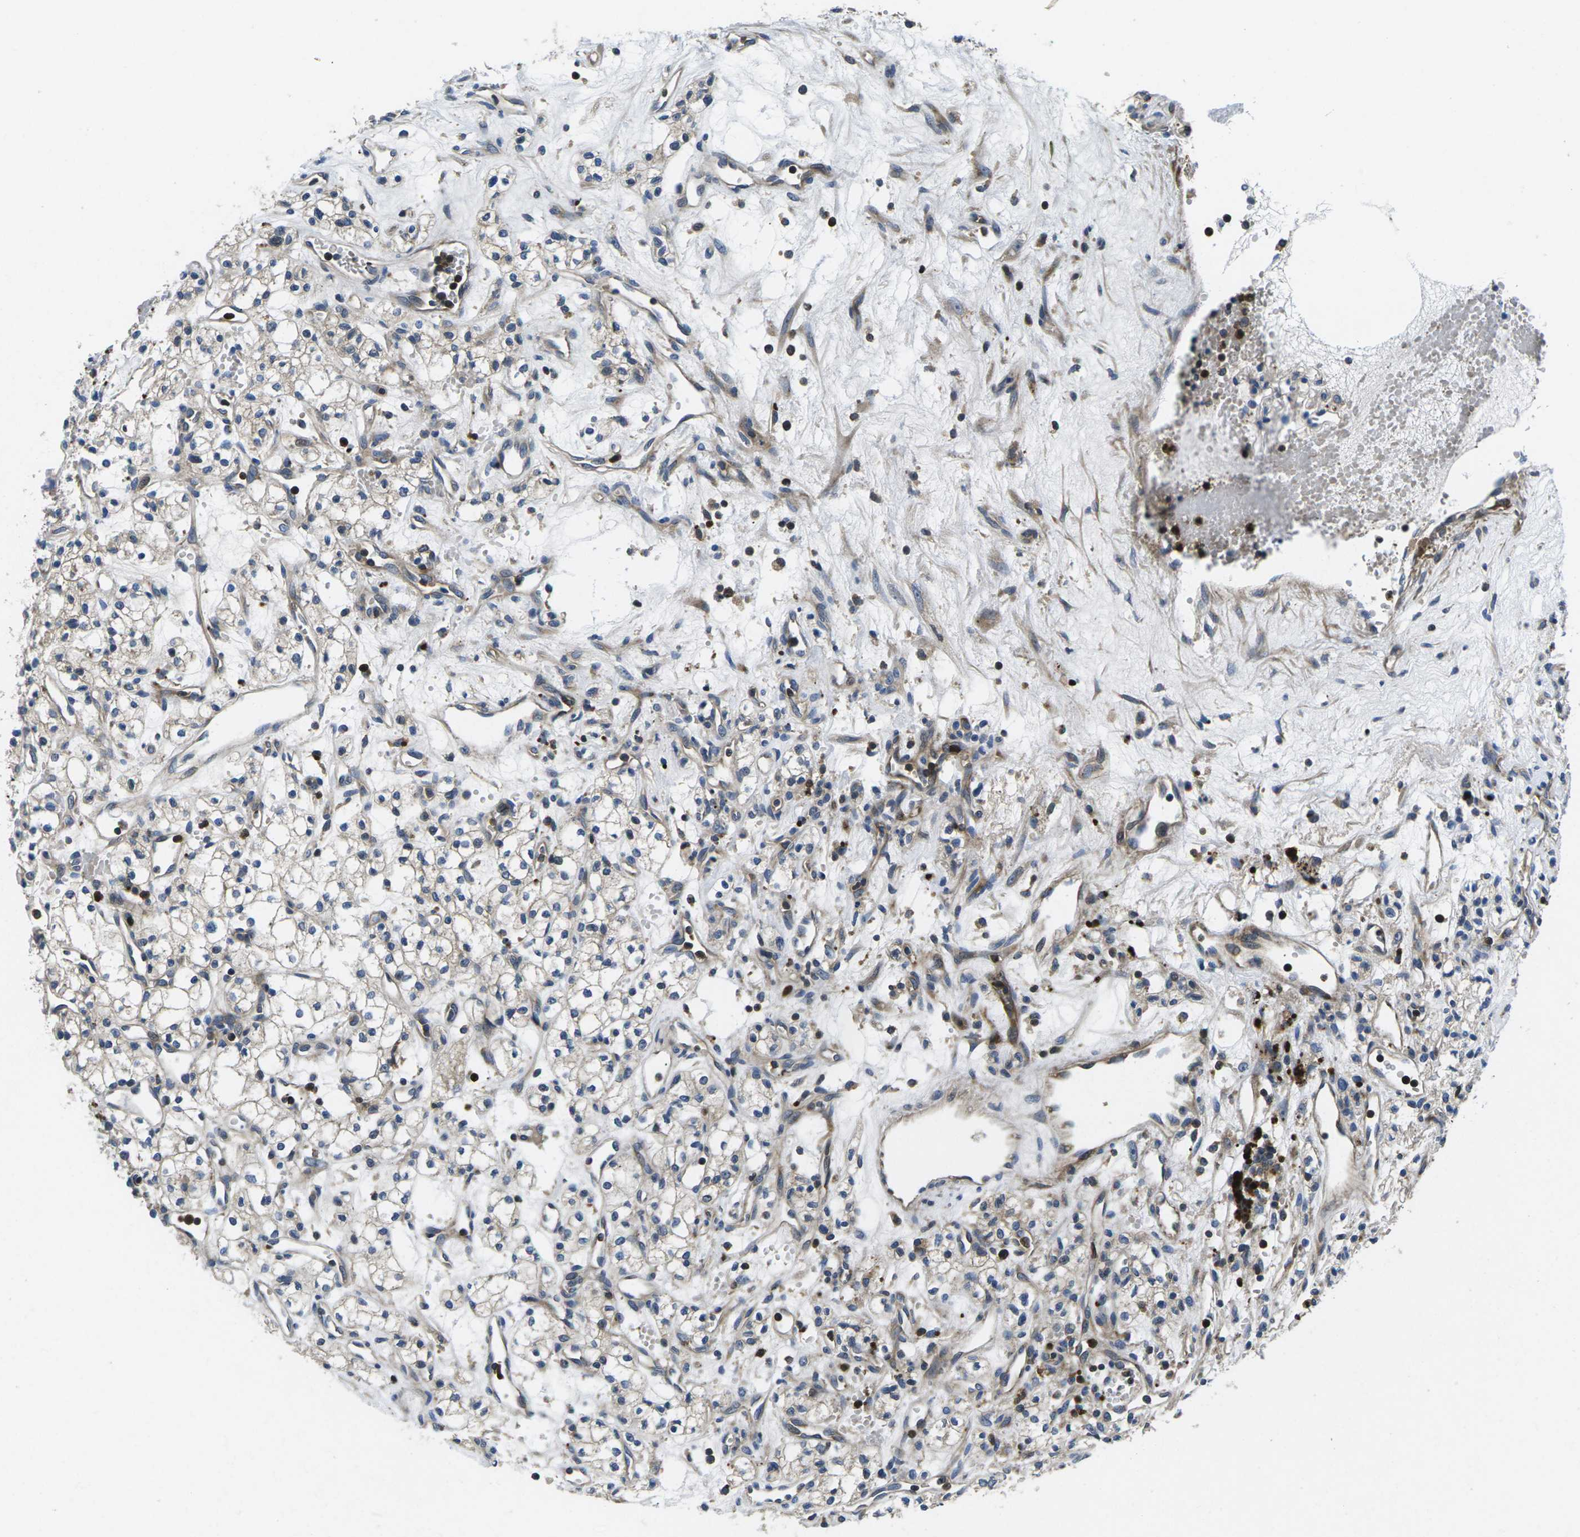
{"staining": {"intensity": "negative", "quantity": "none", "location": "none"}, "tissue": "renal cancer", "cell_type": "Tumor cells", "image_type": "cancer", "snomed": [{"axis": "morphology", "description": "Adenocarcinoma, NOS"}, {"axis": "topography", "description": "Kidney"}], "caption": "An image of human renal adenocarcinoma is negative for staining in tumor cells. (DAB immunohistochemistry (IHC), high magnification).", "gene": "PLCE1", "patient": {"sex": "male", "age": 59}}